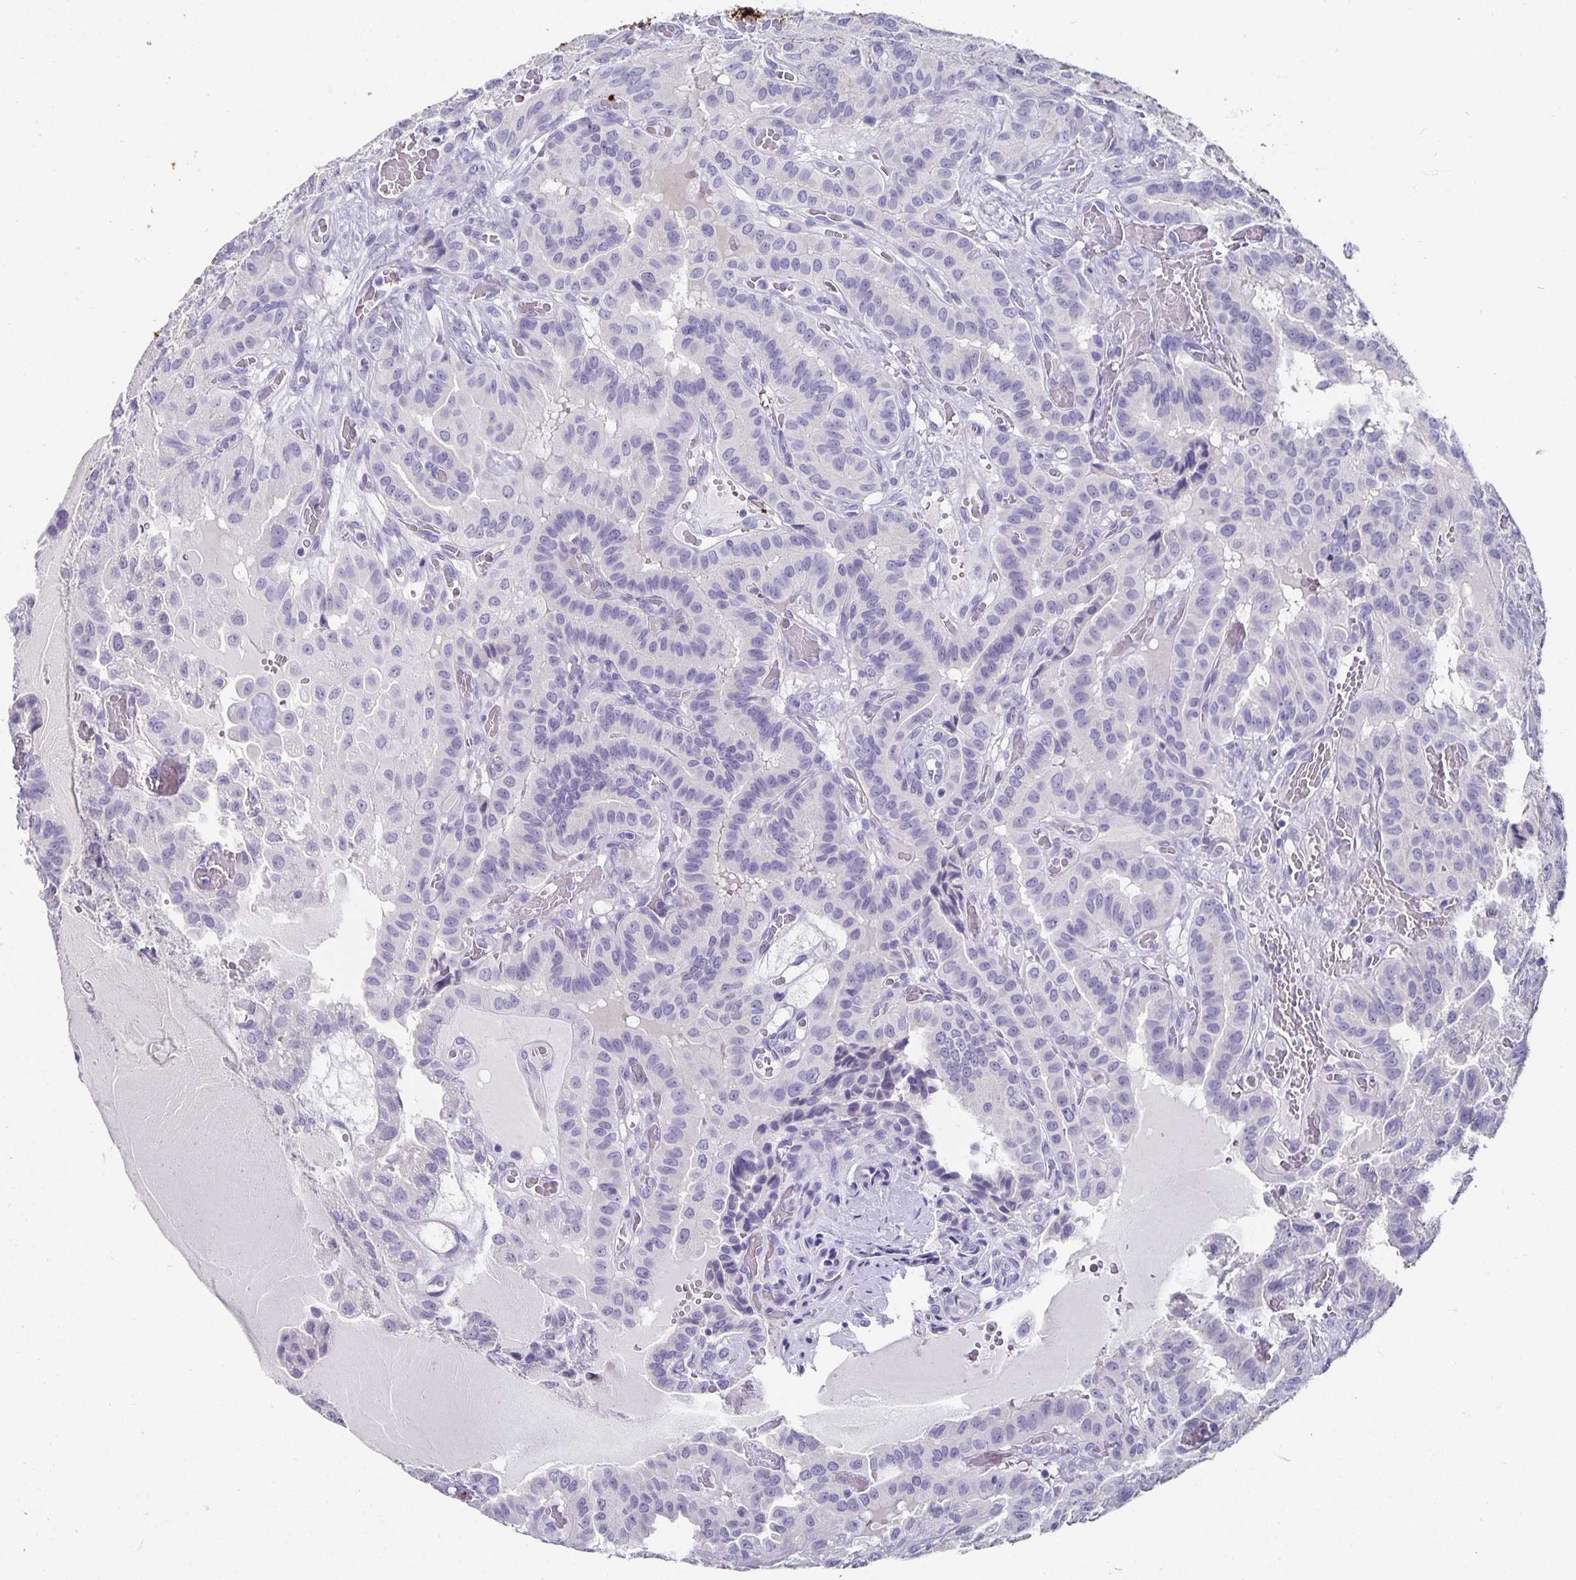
{"staining": {"intensity": "negative", "quantity": "none", "location": "none"}, "tissue": "thyroid cancer", "cell_type": "Tumor cells", "image_type": "cancer", "snomed": [{"axis": "morphology", "description": "Papillary adenocarcinoma, NOS"}, {"axis": "morphology", "description": "Papillary adenoma metastatic"}, {"axis": "topography", "description": "Thyroid gland"}], "caption": "High power microscopy histopathology image of an immunohistochemistry (IHC) image of thyroid cancer, revealing no significant expression in tumor cells.", "gene": "CHGA", "patient": {"sex": "male", "age": 87}}